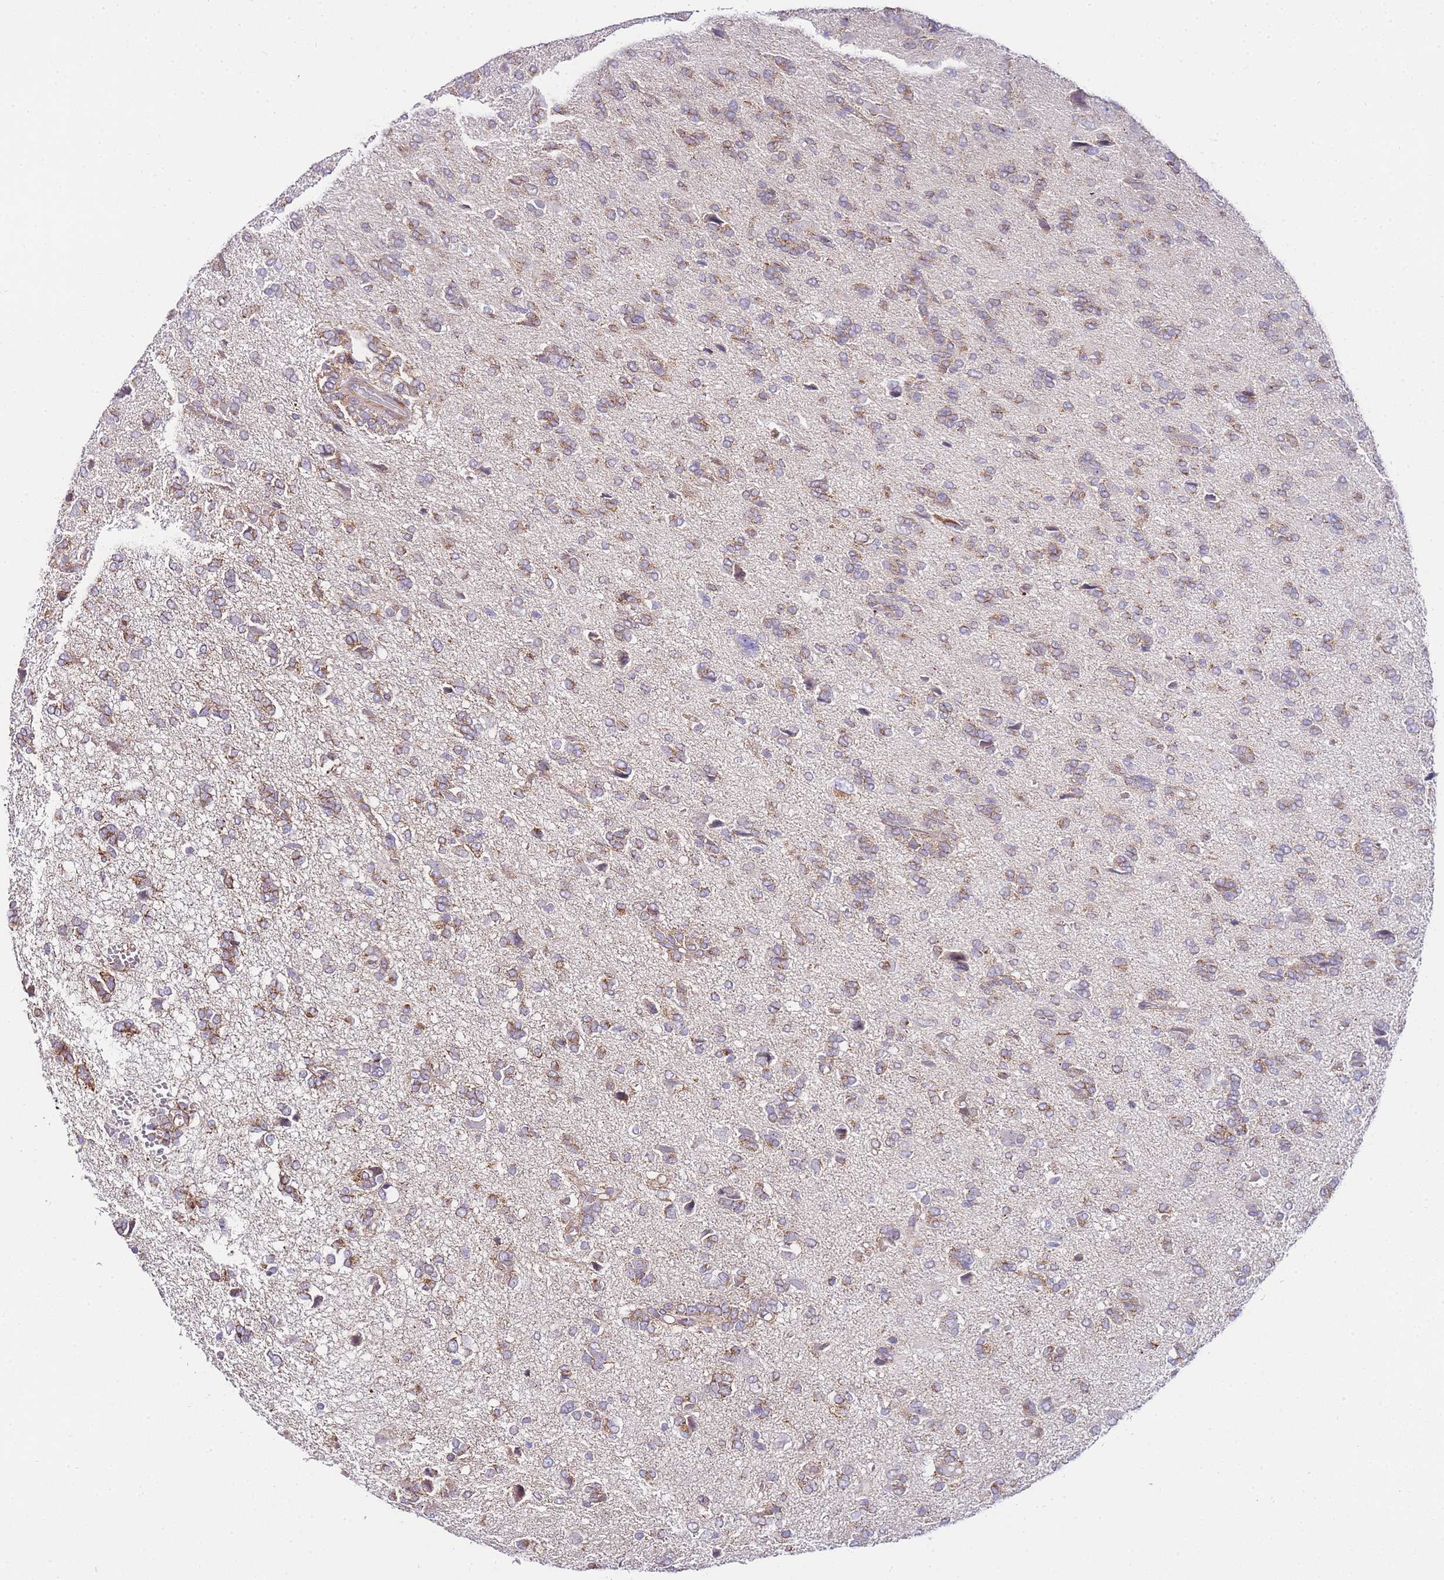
{"staining": {"intensity": "moderate", "quantity": ">75%", "location": "cytoplasmic/membranous"}, "tissue": "glioma", "cell_type": "Tumor cells", "image_type": "cancer", "snomed": [{"axis": "morphology", "description": "Glioma, malignant, High grade"}, {"axis": "topography", "description": "Brain"}], "caption": "Glioma stained with a brown dye reveals moderate cytoplasmic/membranous positive staining in about >75% of tumor cells.", "gene": "PDCD7", "patient": {"sex": "female", "age": 59}}